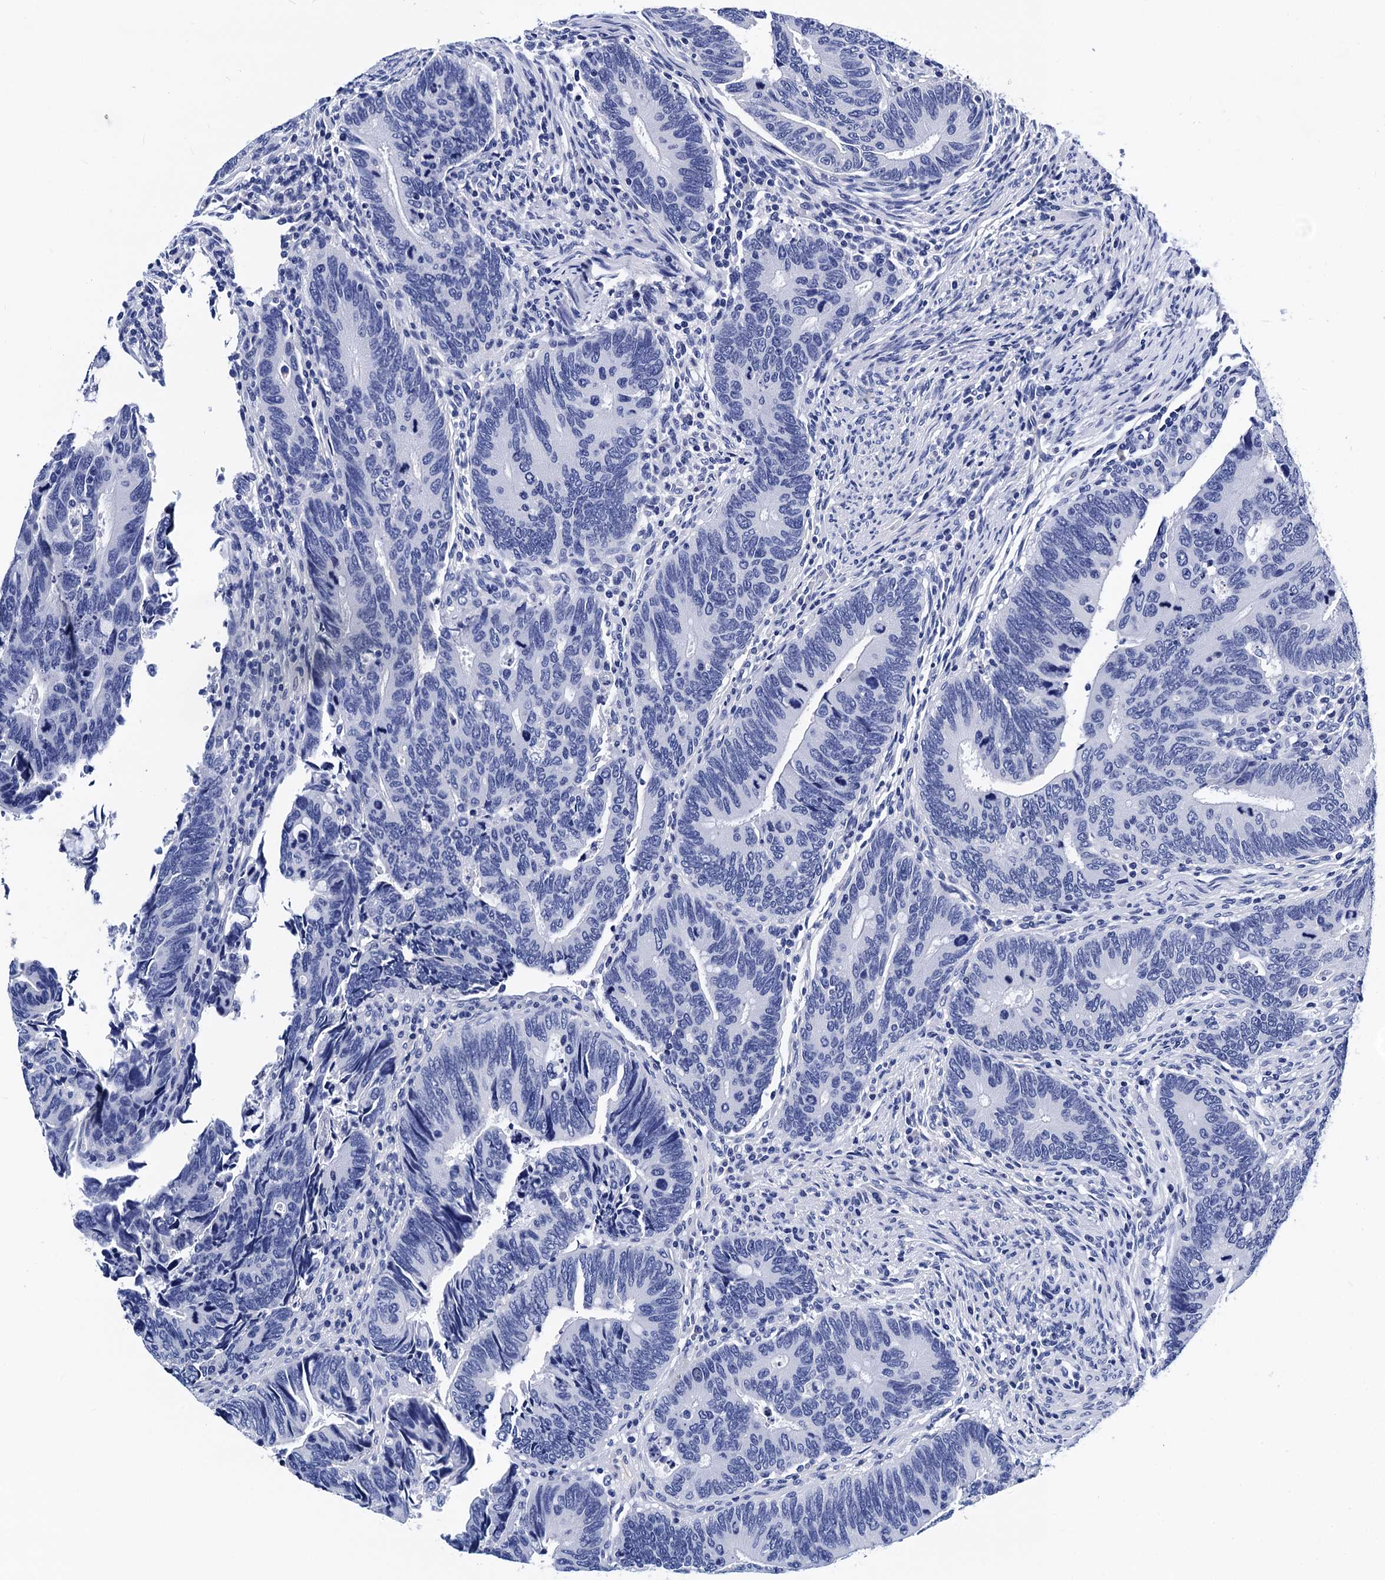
{"staining": {"intensity": "negative", "quantity": "none", "location": "none"}, "tissue": "colorectal cancer", "cell_type": "Tumor cells", "image_type": "cancer", "snomed": [{"axis": "morphology", "description": "Adenocarcinoma, NOS"}, {"axis": "topography", "description": "Colon"}], "caption": "Immunohistochemical staining of colorectal cancer (adenocarcinoma) exhibits no significant staining in tumor cells.", "gene": "MYBPC3", "patient": {"sex": "male", "age": 87}}